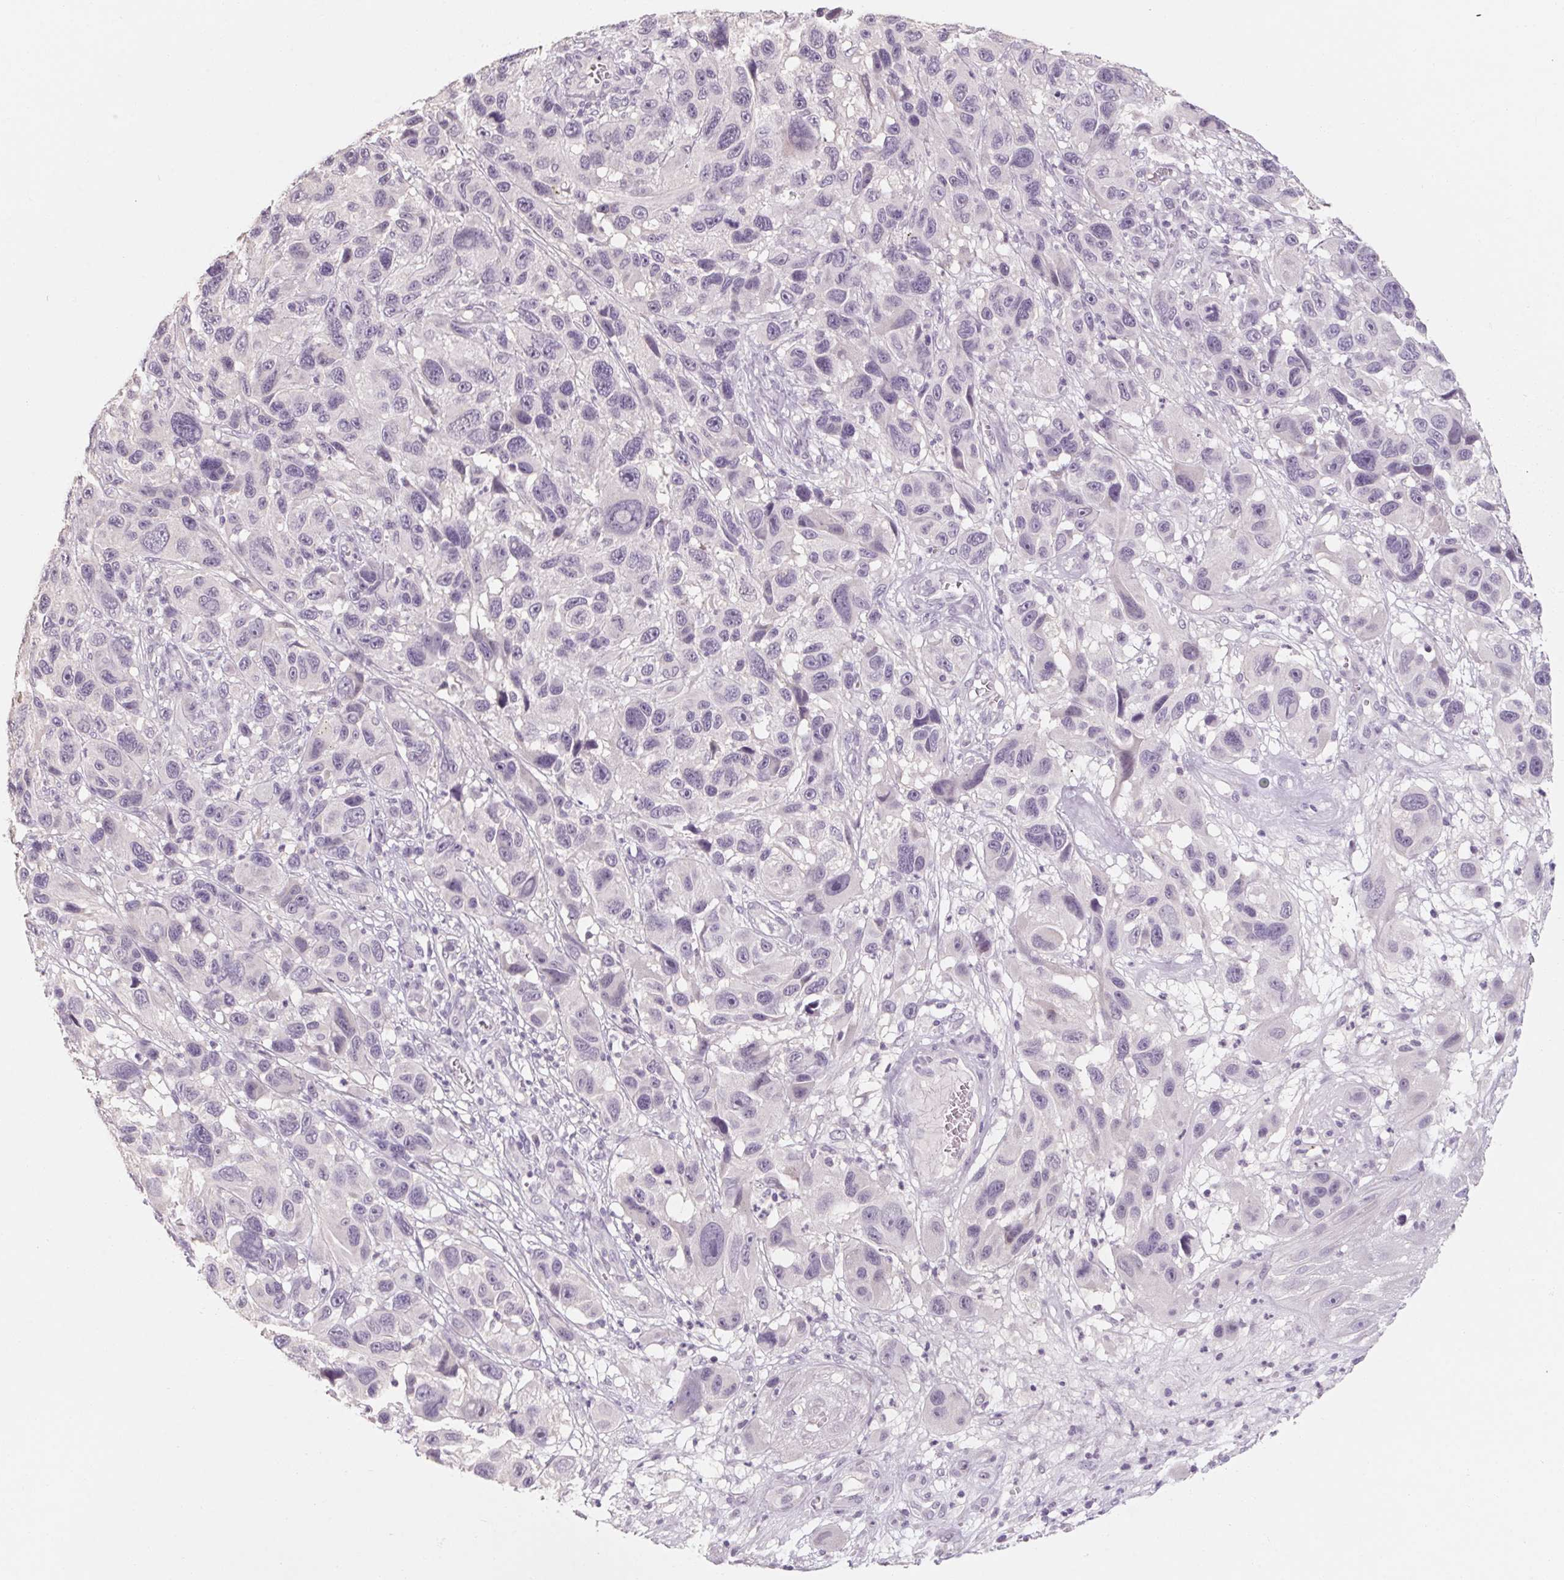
{"staining": {"intensity": "negative", "quantity": "none", "location": "none"}, "tissue": "melanoma", "cell_type": "Tumor cells", "image_type": "cancer", "snomed": [{"axis": "morphology", "description": "Malignant melanoma, NOS"}, {"axis": "topography", "description": "Skin"}], "caption": "Malignant melanoma stained for a protein using immunohistochemistry exhibits no positivity tumor cells.", "gene": "CAPZA3", "patient": {"sex": "male", "age": 53}}